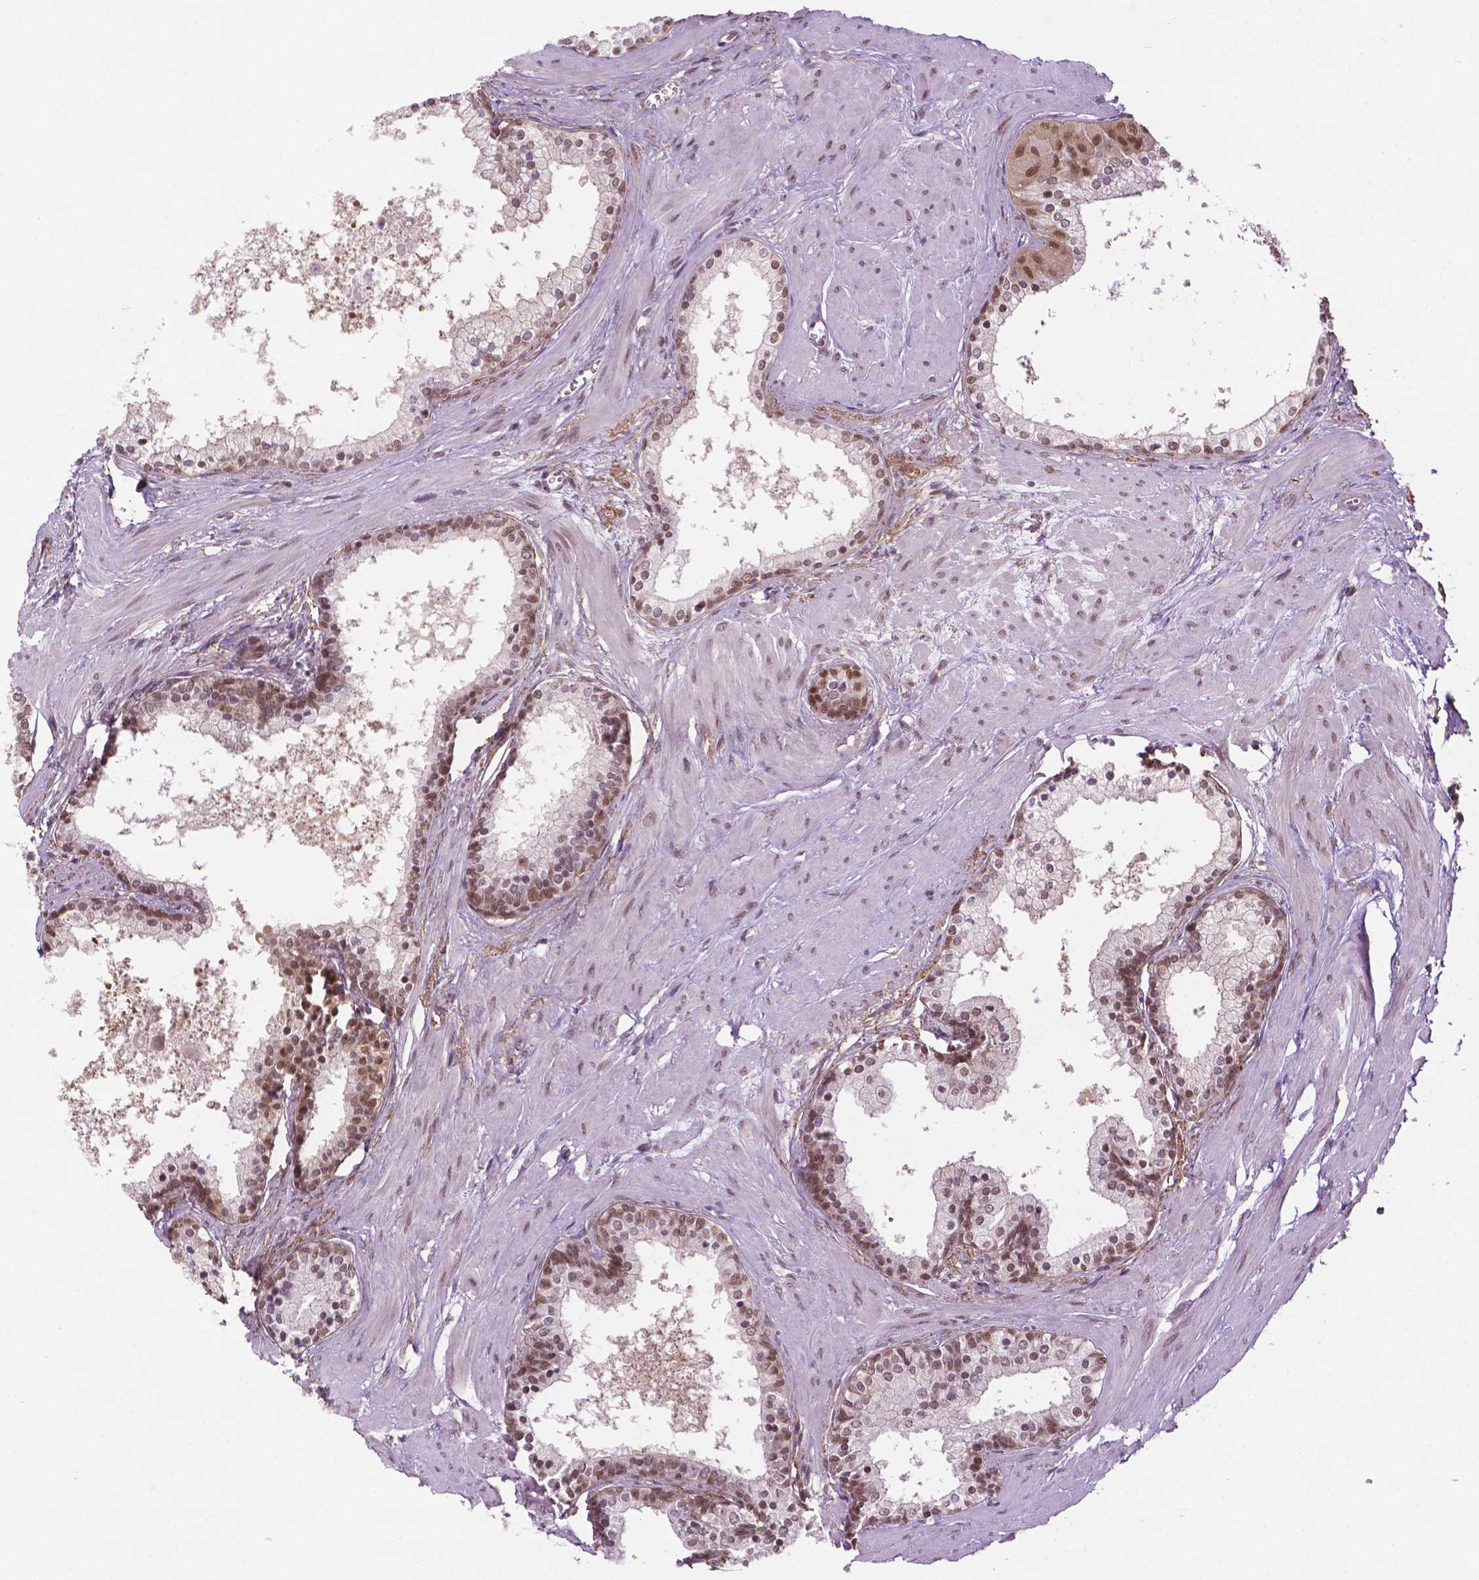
{"staining": {"intensity": "moderate", "quantity": ">75%", "location": "nuclear"}, "tissue": "prostate", "cell_type": "Glandular cells", "image_type": "normal", "snomed": [{"axis": "morphology", "description": "Normal tissue, NOS"}, {"axis": "topography", "description": "Prostate"}], "caption": "Prostate stained for a protein shows moderate nuclear positivity in glandular cells. (DAB IHC, brown staining for protein, blue staining for nuclei).", "gene": "UBQLN4", "patient": {"sex": "male", "age": 61}}